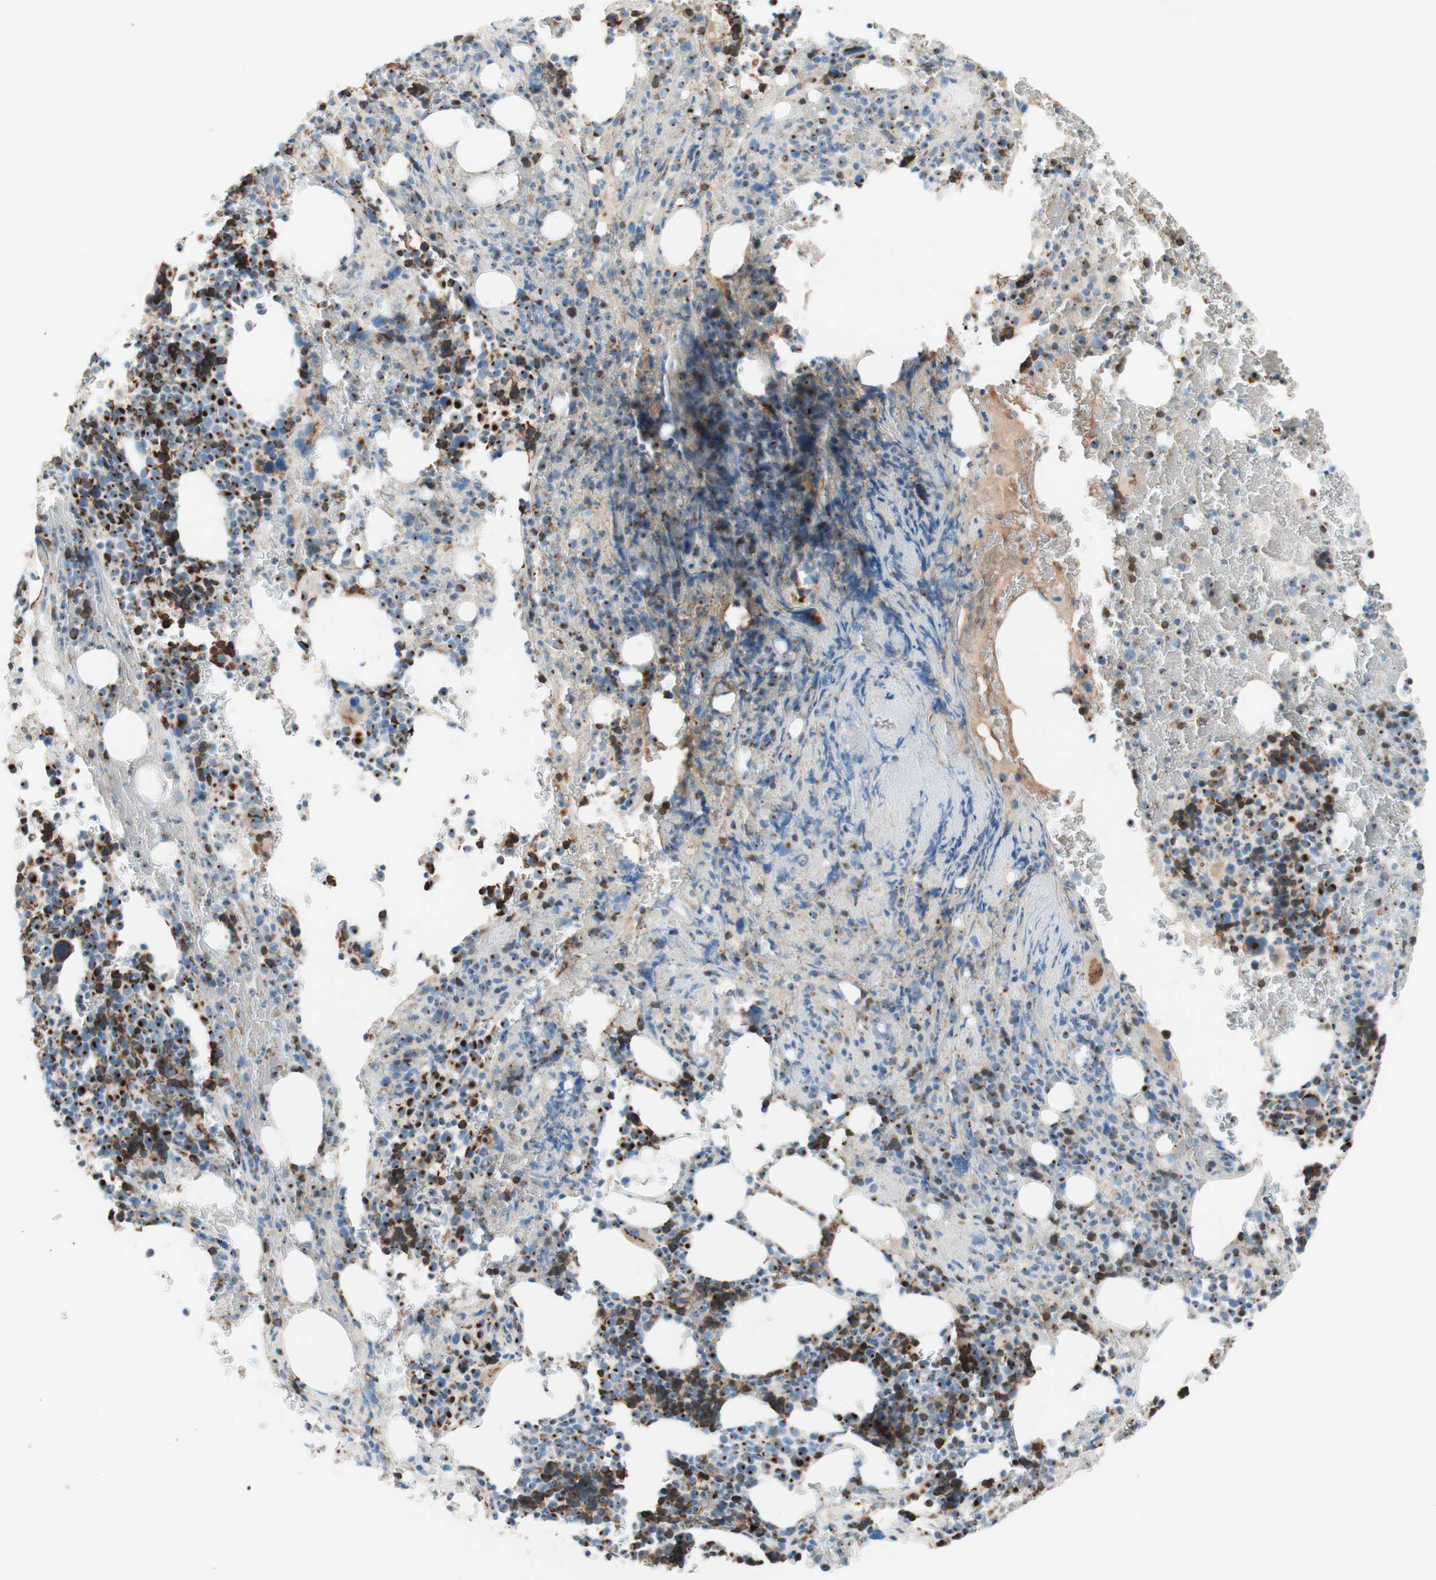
{"staining": {"intensity": "strong", "quantity": "25%-75%", "location": "cytoplasmic/membranous"}, "tissue": "bone marrow", "cell_type": "Hematopoietic cells", "image_type": "normal", "snomed": [{"axis": "morphology", "description": "Normal tissue, NOS"}, {"axis": "morphology", "description": "Inflammation, NOS"}, {"axis": "topography", "description": "Bone marrow"}], "caption": "Hematopoietic cells demonstrate high levels of strong cytoplasmic/membranous expression in about 25%-75% of cells in unremarkable bone marrow.", "gene": "GOLGB1", "patient": {"sex": "male", "age": 72}}